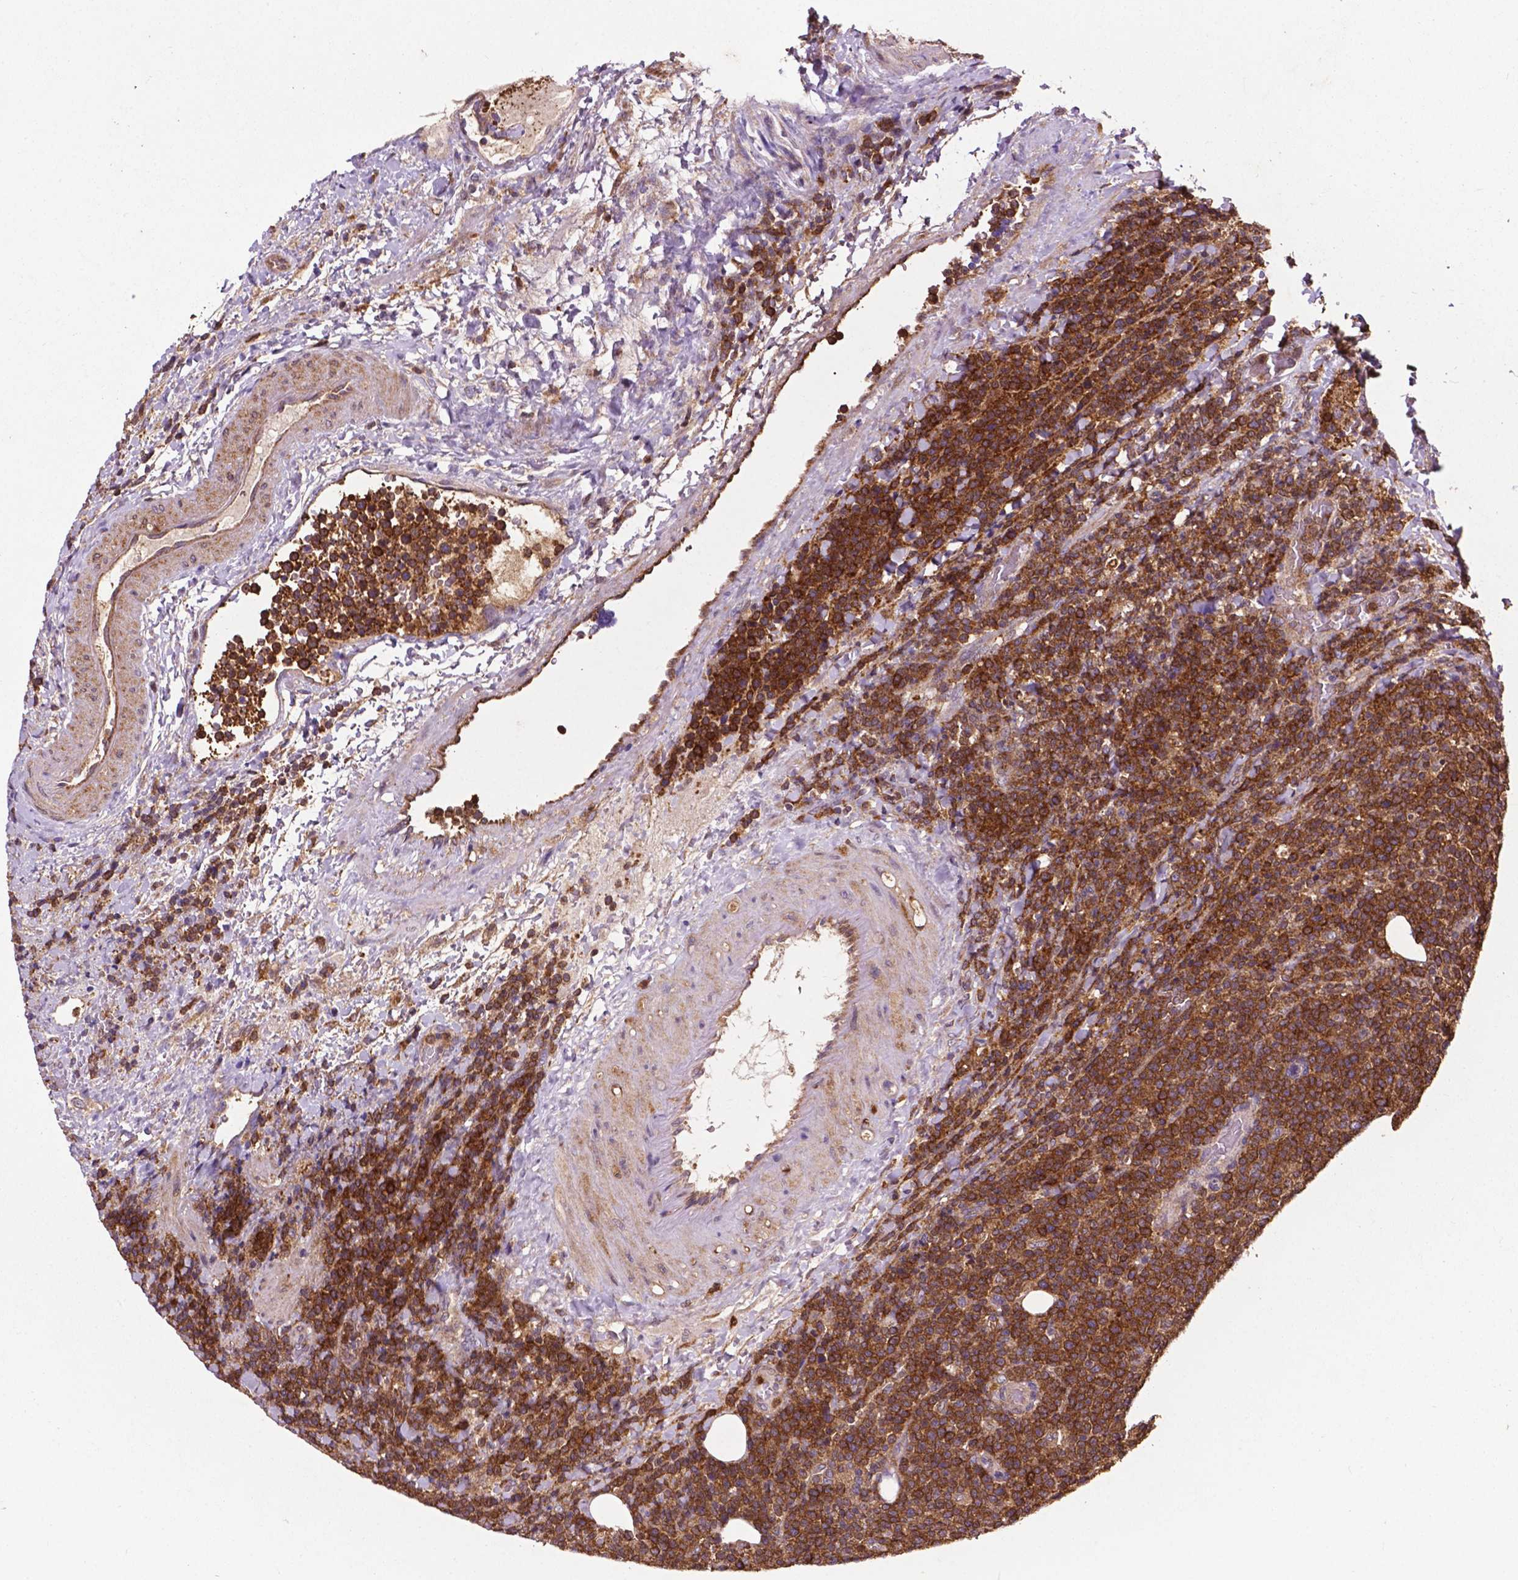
{"staining": {"intensity": "strong", "quantity": ">75%", "location": "cytoplasmic/membranous"}, "tissue": "lymphoma", "cell_type": "Tumor cells", "image_type": "cancer", "snomed": [{"axis": "morphology", "description": "Malignant lymphoma, non-Hodgkin's type, High grade"}, {"axis": "topography", "description": "Lymph node"}], "caption": "A brown stain shows strong cytoplasmic/membranous staining of a protein in human lymphoma tumor cells. (IHC, brightfield microscopy, high magnification).", "gene": "SMAD3", "patient": {"sex": "male", "age": 61}}